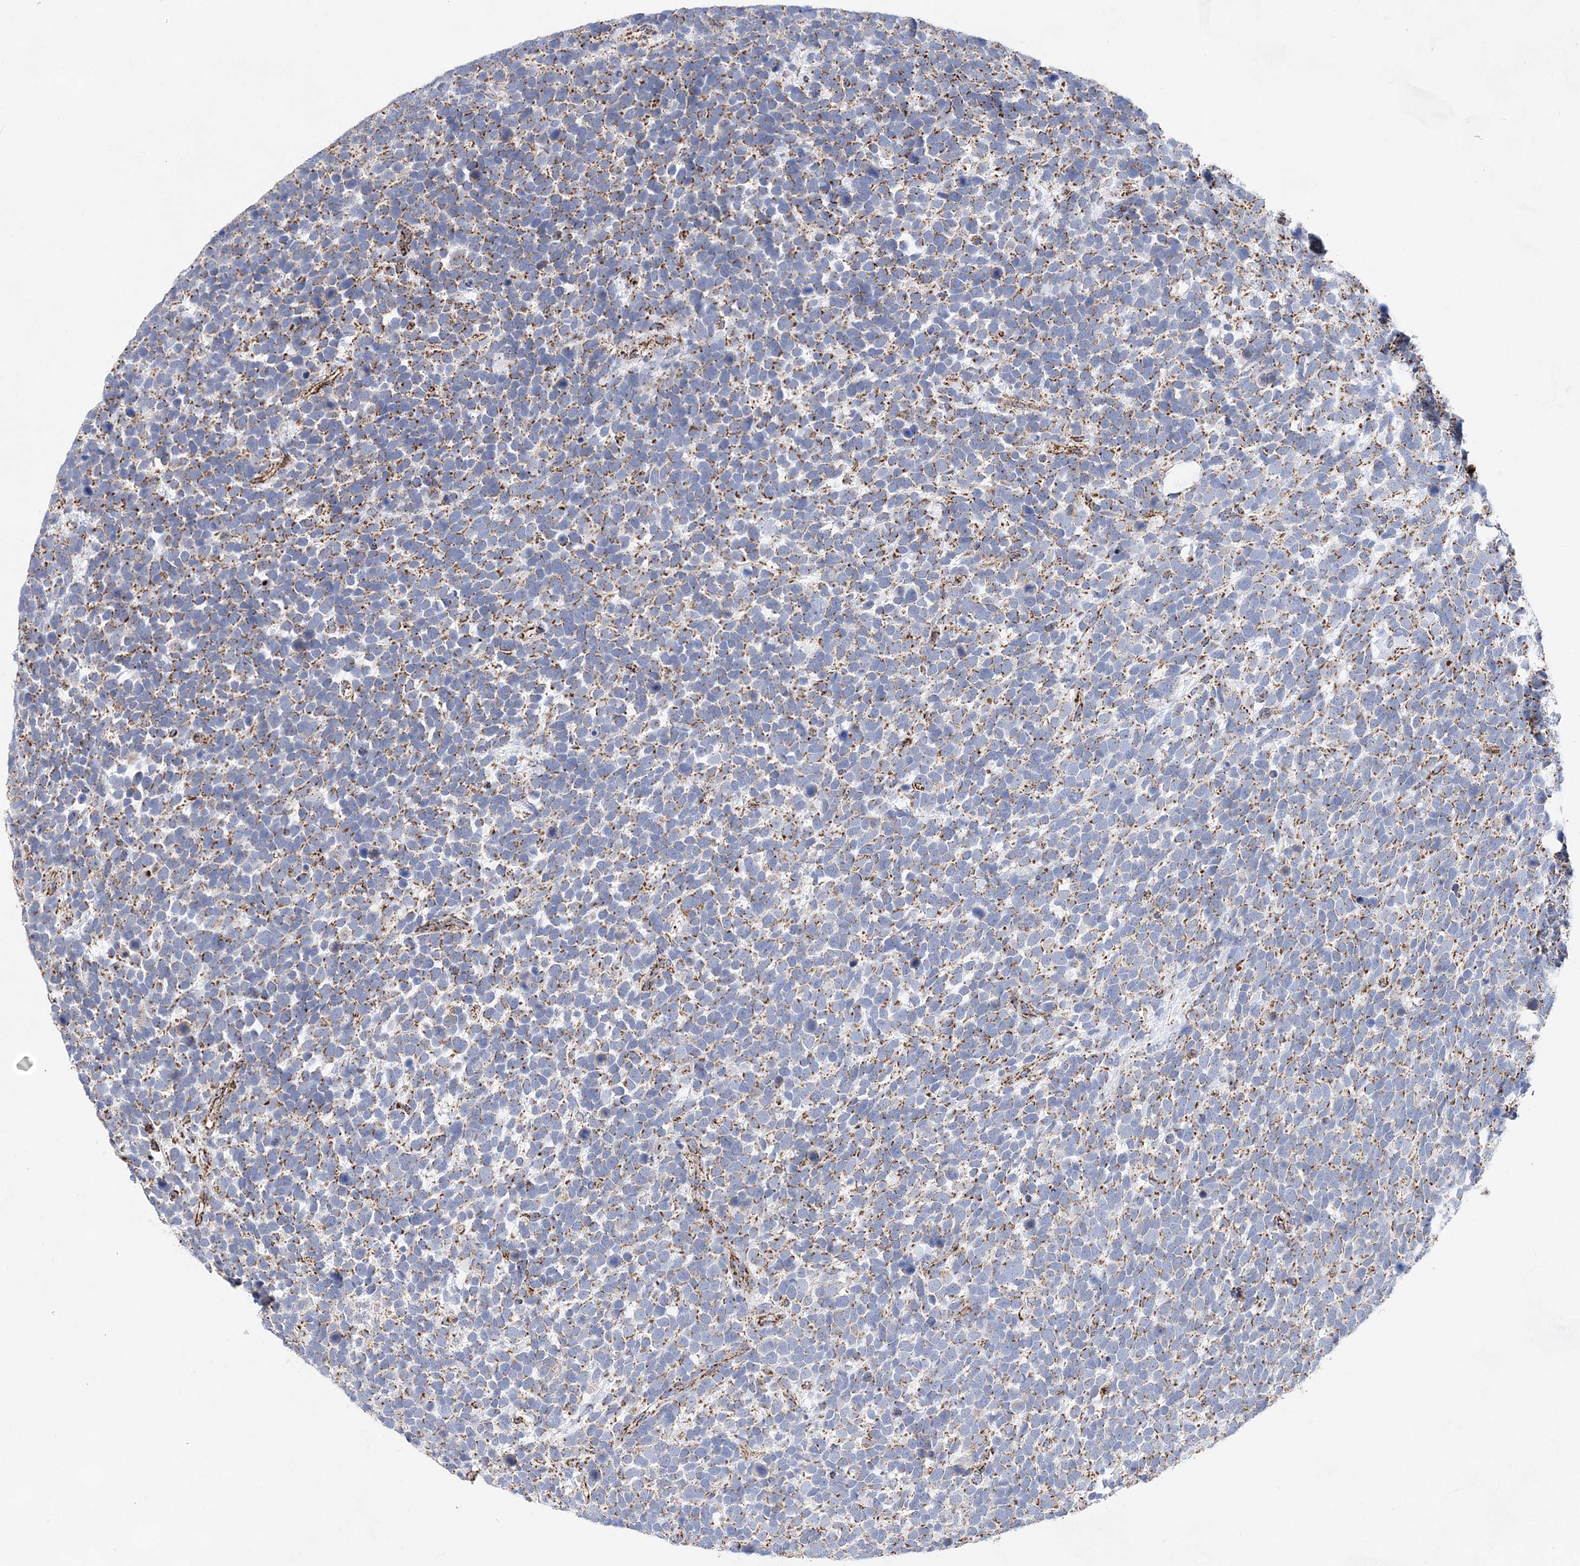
{"staining": {"intensity": "moderate", "quantity": ">75%", "location": "cytoplasmic/membranous"}, "tissue": "urothelial cancer", "cell_type": "Tumor cells", "image_type": "cancer", "snomed": [{"axis": "morphology", "description": "Urothelial carcinoma, High grade"}, {"axis": "topography", "description": "Urinary bladder"}], "caption": "Immunohistochemical staining of human urothelial cancer demonstrates medium levels of moderate cytoplasmic/membranous staining in about >75% of tumor cells.", "gene": "ACOT9", "patient": {"sex": "female", "age": 82}}